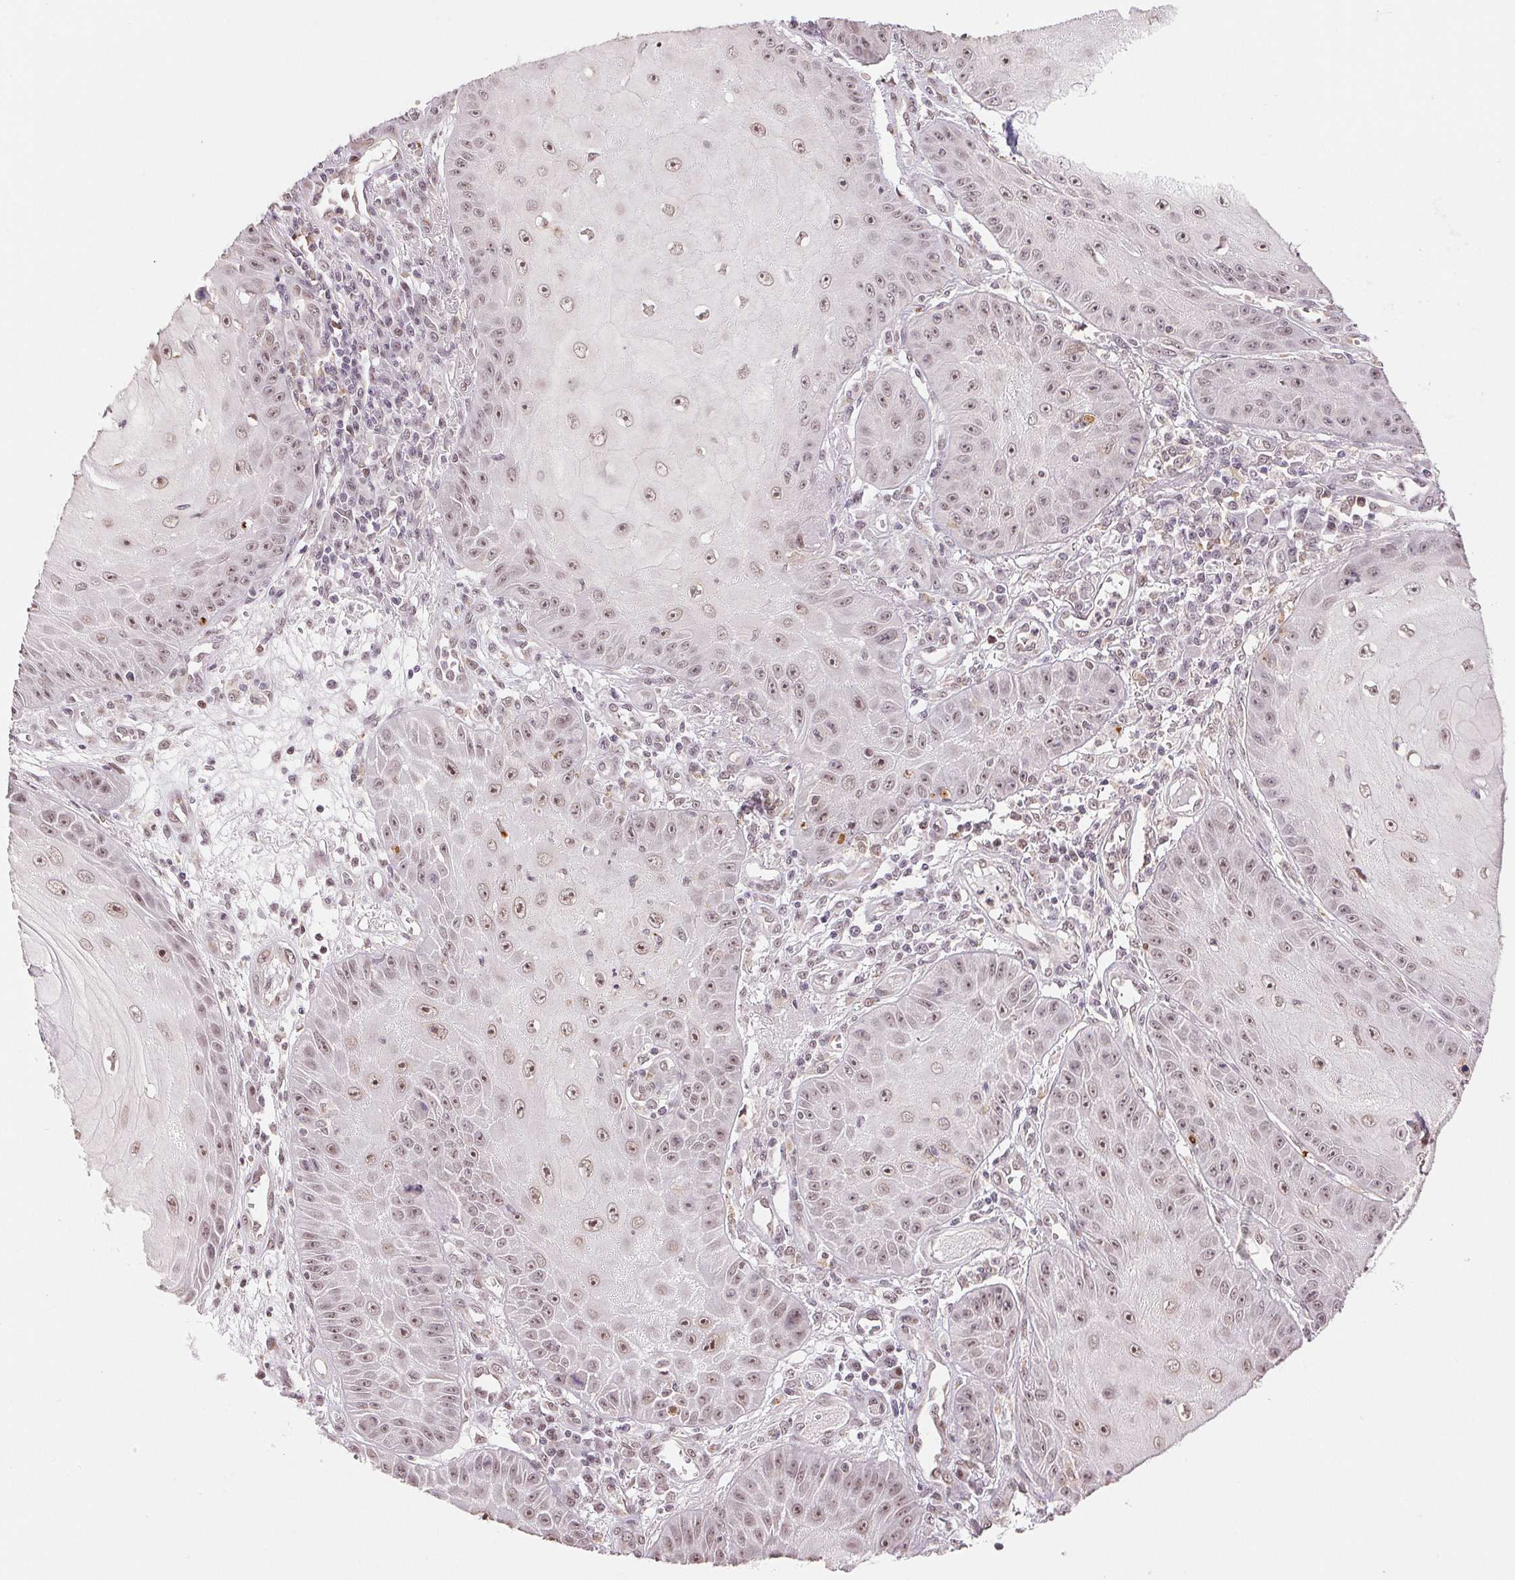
{"staining": {"intensity": "weak", "quantity": ">75%", "location": "nuclear"}, "tissue": "skin cancer", "cell_type": "Tumor cells", "image_type": "cancer", "snomed": [{"axis": "morphology", "description": "Squamous cell carcinoma, NOS"}, {"axis": "topography", "description": "Skin"}], "caption": "Immunohistochemistry (IHC) image of human squamous cell carcinoma (skin) stained for a protein (brown), which reveals low levels of weak nuclear positivity in approximately >75% of tumor cells.", "gene": "GRHL3", "patient": {"sex": "male", "age": 70}}